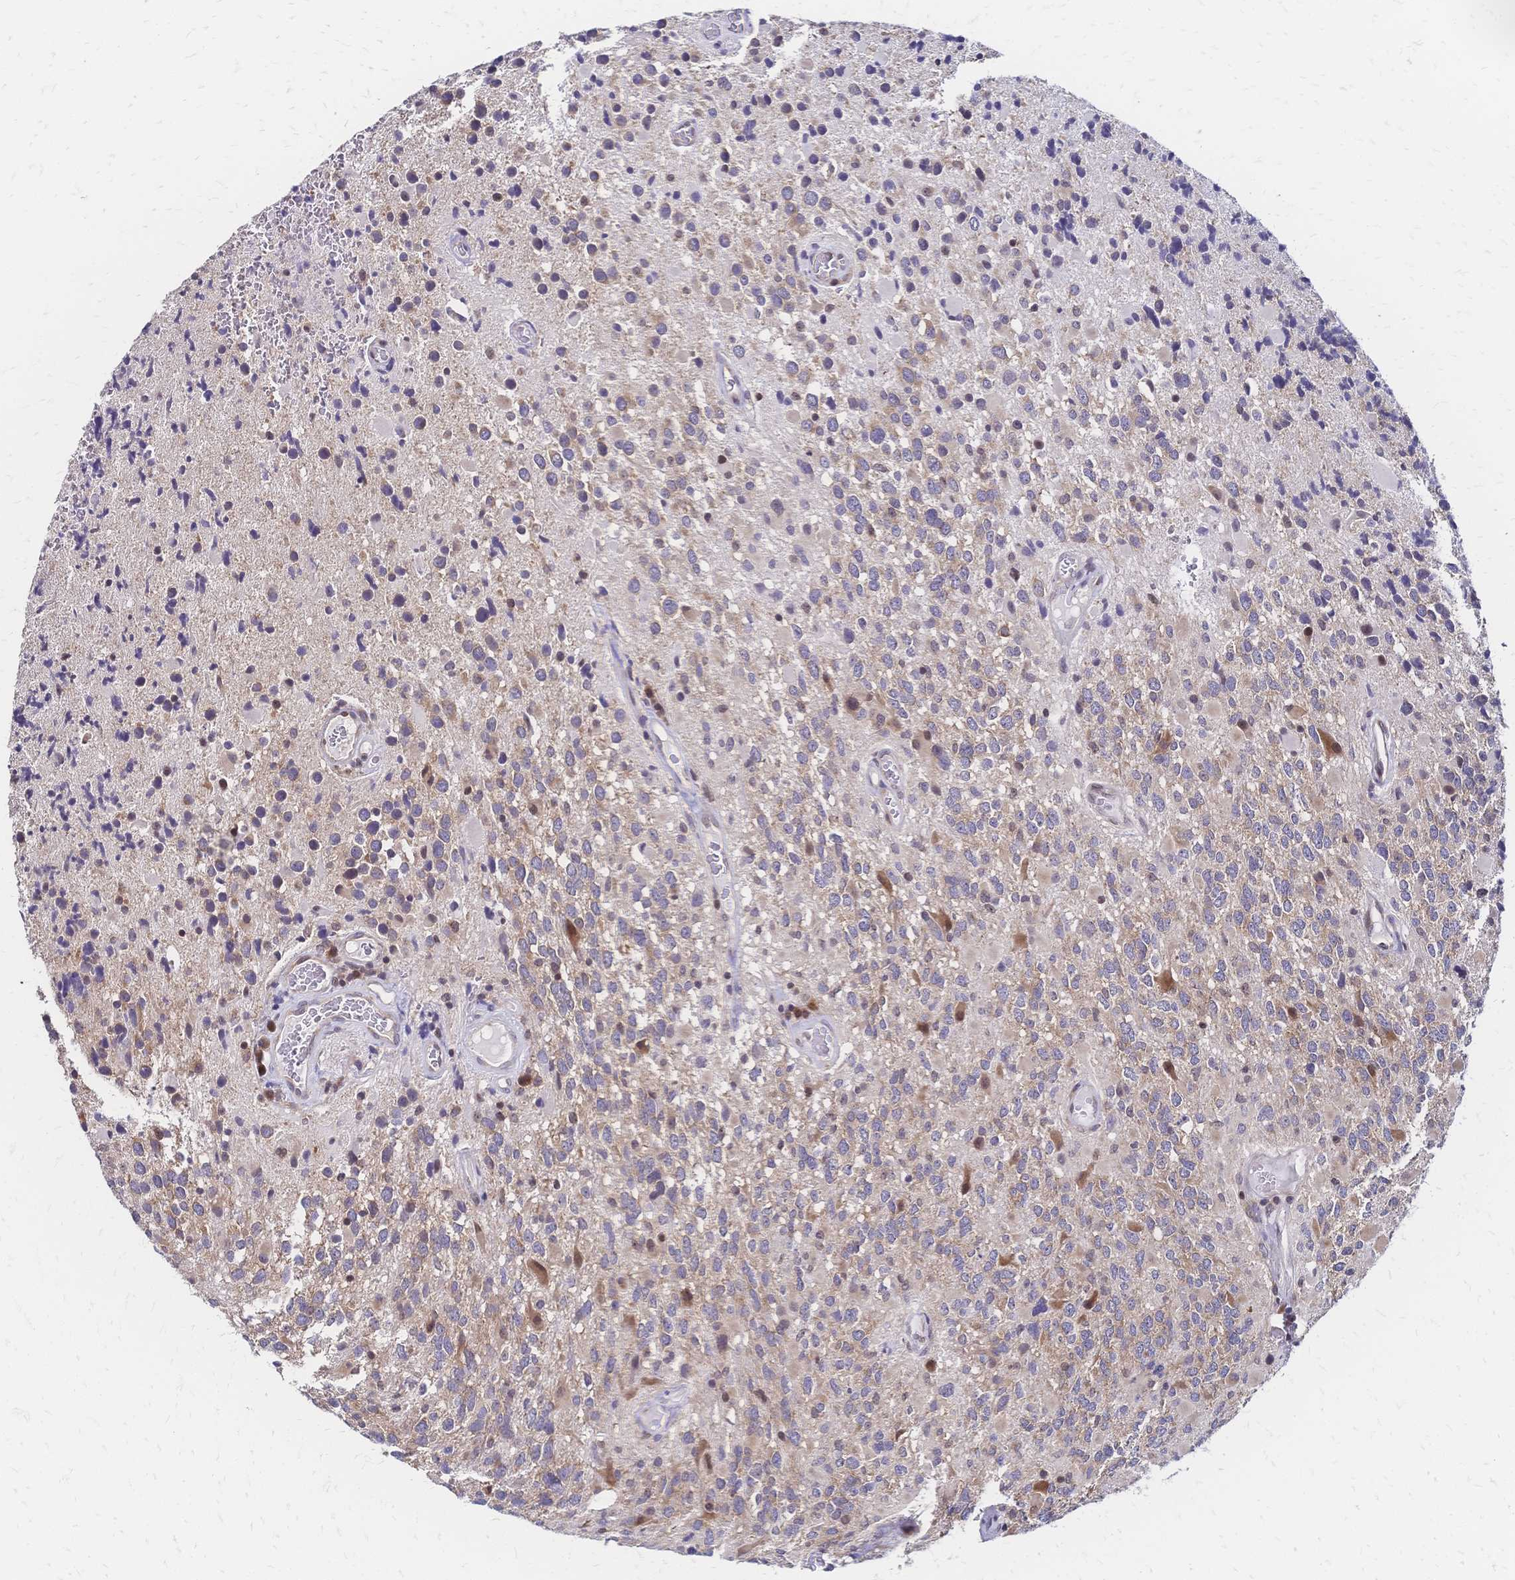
{"staining": {"intensity": "weak", "quantity": "25%-75%", "location": "cytoplasmic/membranous"}, "tissue": "glioma", "cell_type": "Tumor cells", "image_type": "cancer", "snomed": [{"axis": "morphology", "description": "Glioma, malignant, High grade"}, {"axis": "topography", "description": "Brain"}], "caption": "High-power microscopy captured an immunohistochemistry image of high-grade glioma (malignant), revealing weak cytoplasmic/membranous expression in about 25%-75% of tumor cells.", "gene": "CBX7", "patient": {"sex": "female", "age": 40}}